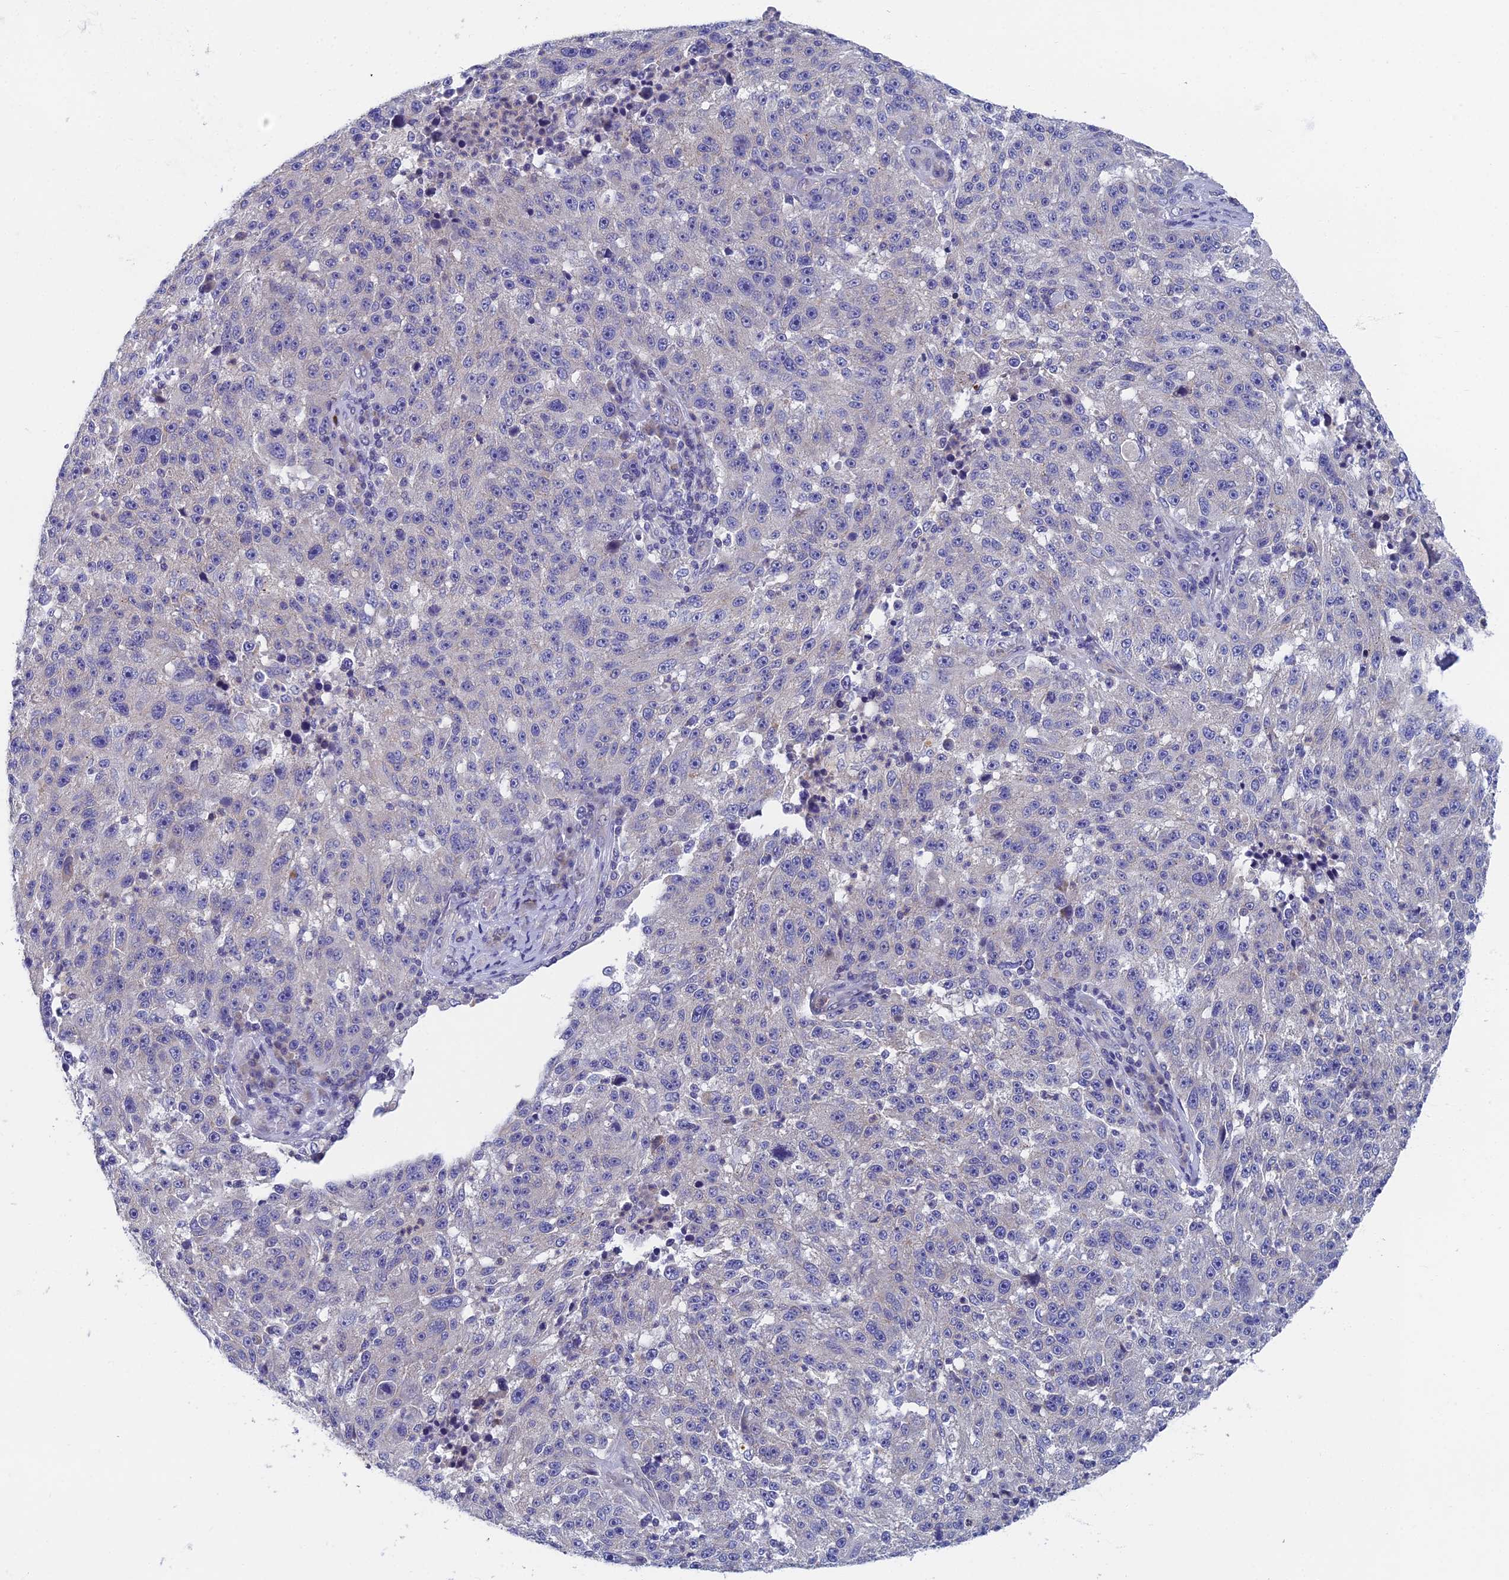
{"staining": {"intensity": "negative", "quantity": "none", "location": "none"}, "tissue": "melanoma", "cell_type": "Tumor cells", "image_type": "cancer", "snomed": [{"axis": "morphology", "description": "Malignant melanoma, NOS"}, {"axis": "topography", "description": "Skin"}], "caption": "IHC histopathology image of malignant melanoma stained for a protein (brown), which reveals no positivity in tumor cells. (DAB (3,3'-diaminobenzidine) immunohistochemistry (IHC) visualized using brightfield microscopy, high magnification).", "gene": "SPIN4", "patient": {"sex": "male", "age": 53}}